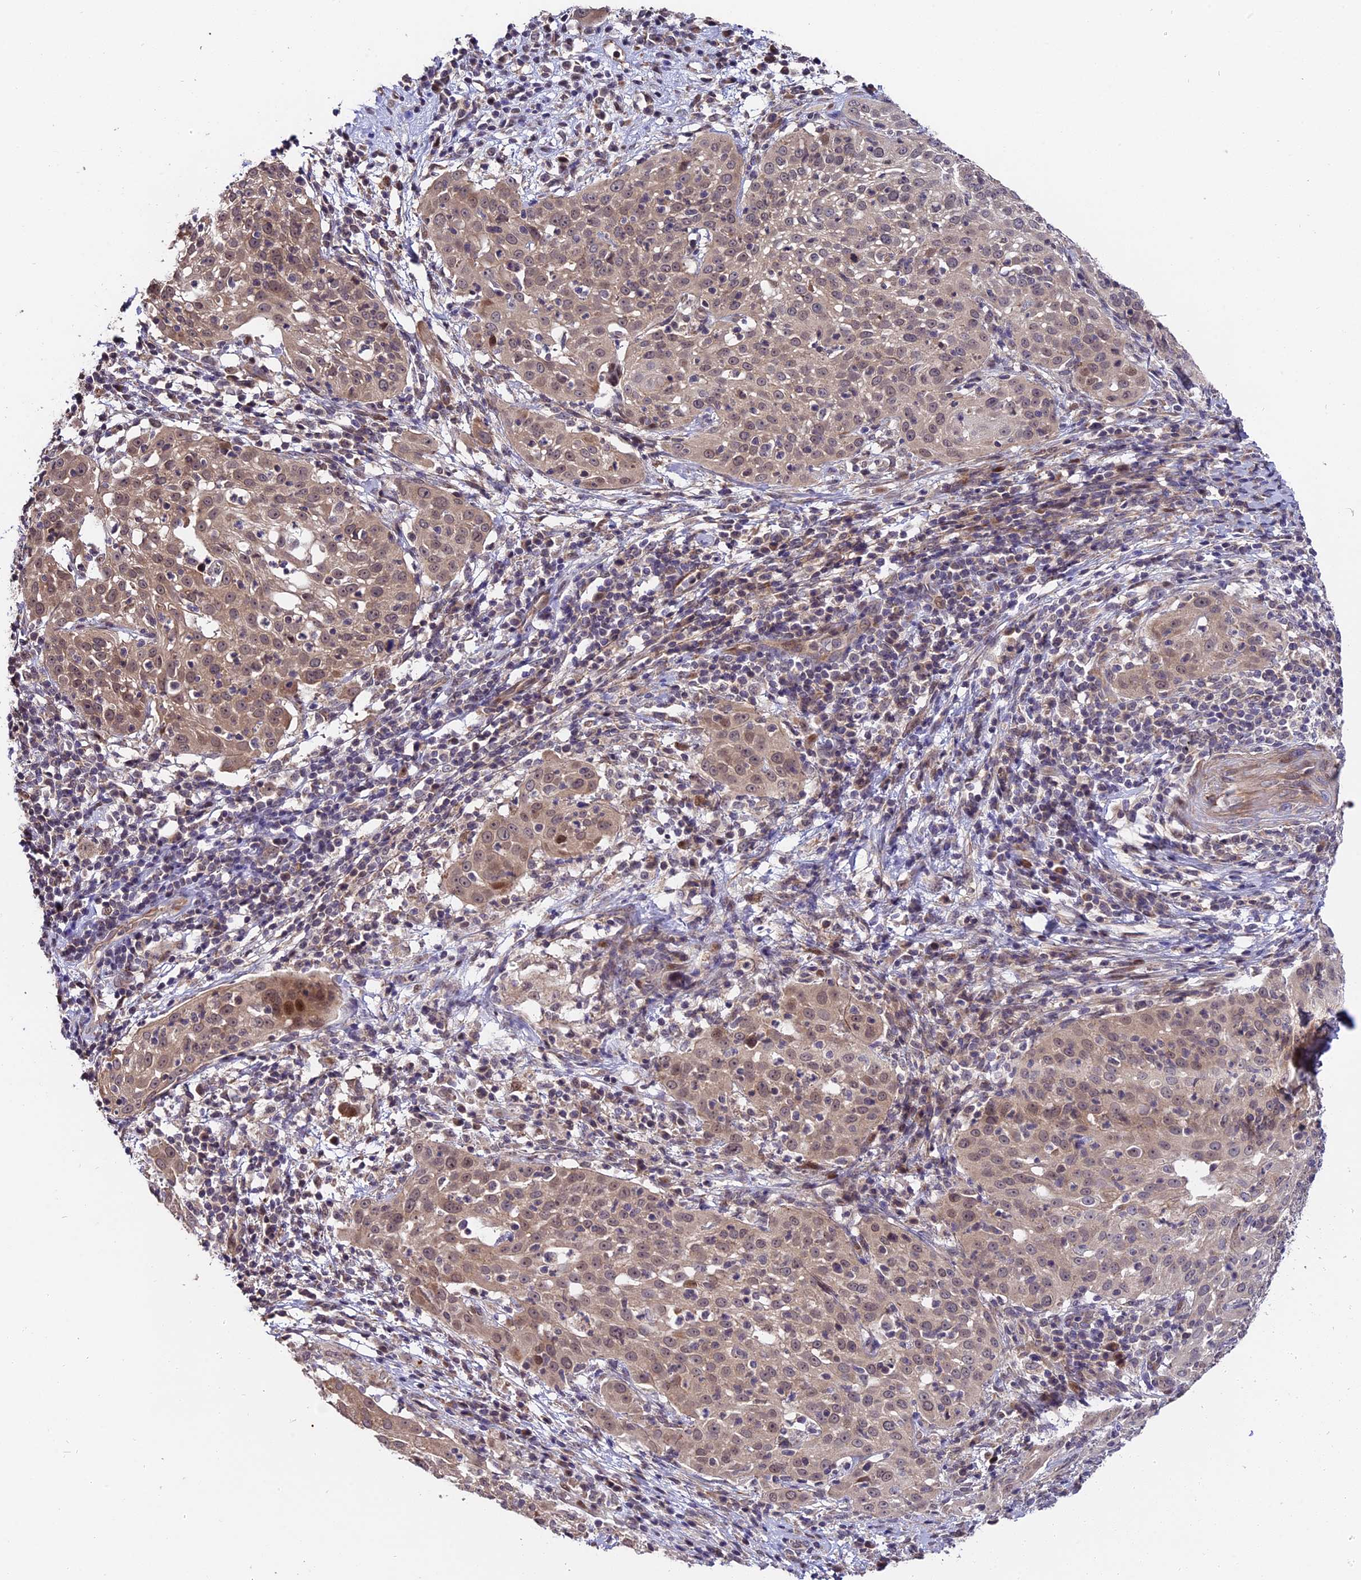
{"staining": {"intensity": "weak", "quantity": ">75%", "location": "cytoplasmic/membranous,nuclear"}, "tissue": "cervical cancer", "cell_type": "Tumor cells", "image_type": "cancer", "snomed": [{"axis": "morphology", "description": "Squamous cell carcinoma, NOS"}, {"axis": "topography", "description": "Cervix"}], "caption": "A histopathology image showing weak cytoplasmic/membranous and nuclear expression in about >75% of tumor cells in squamous cell carcinoma (cervical), as visualized by brown immunohistochemical staining.", "gene": "TRMT1", "patient": {"sex": "female", "age": 57}}